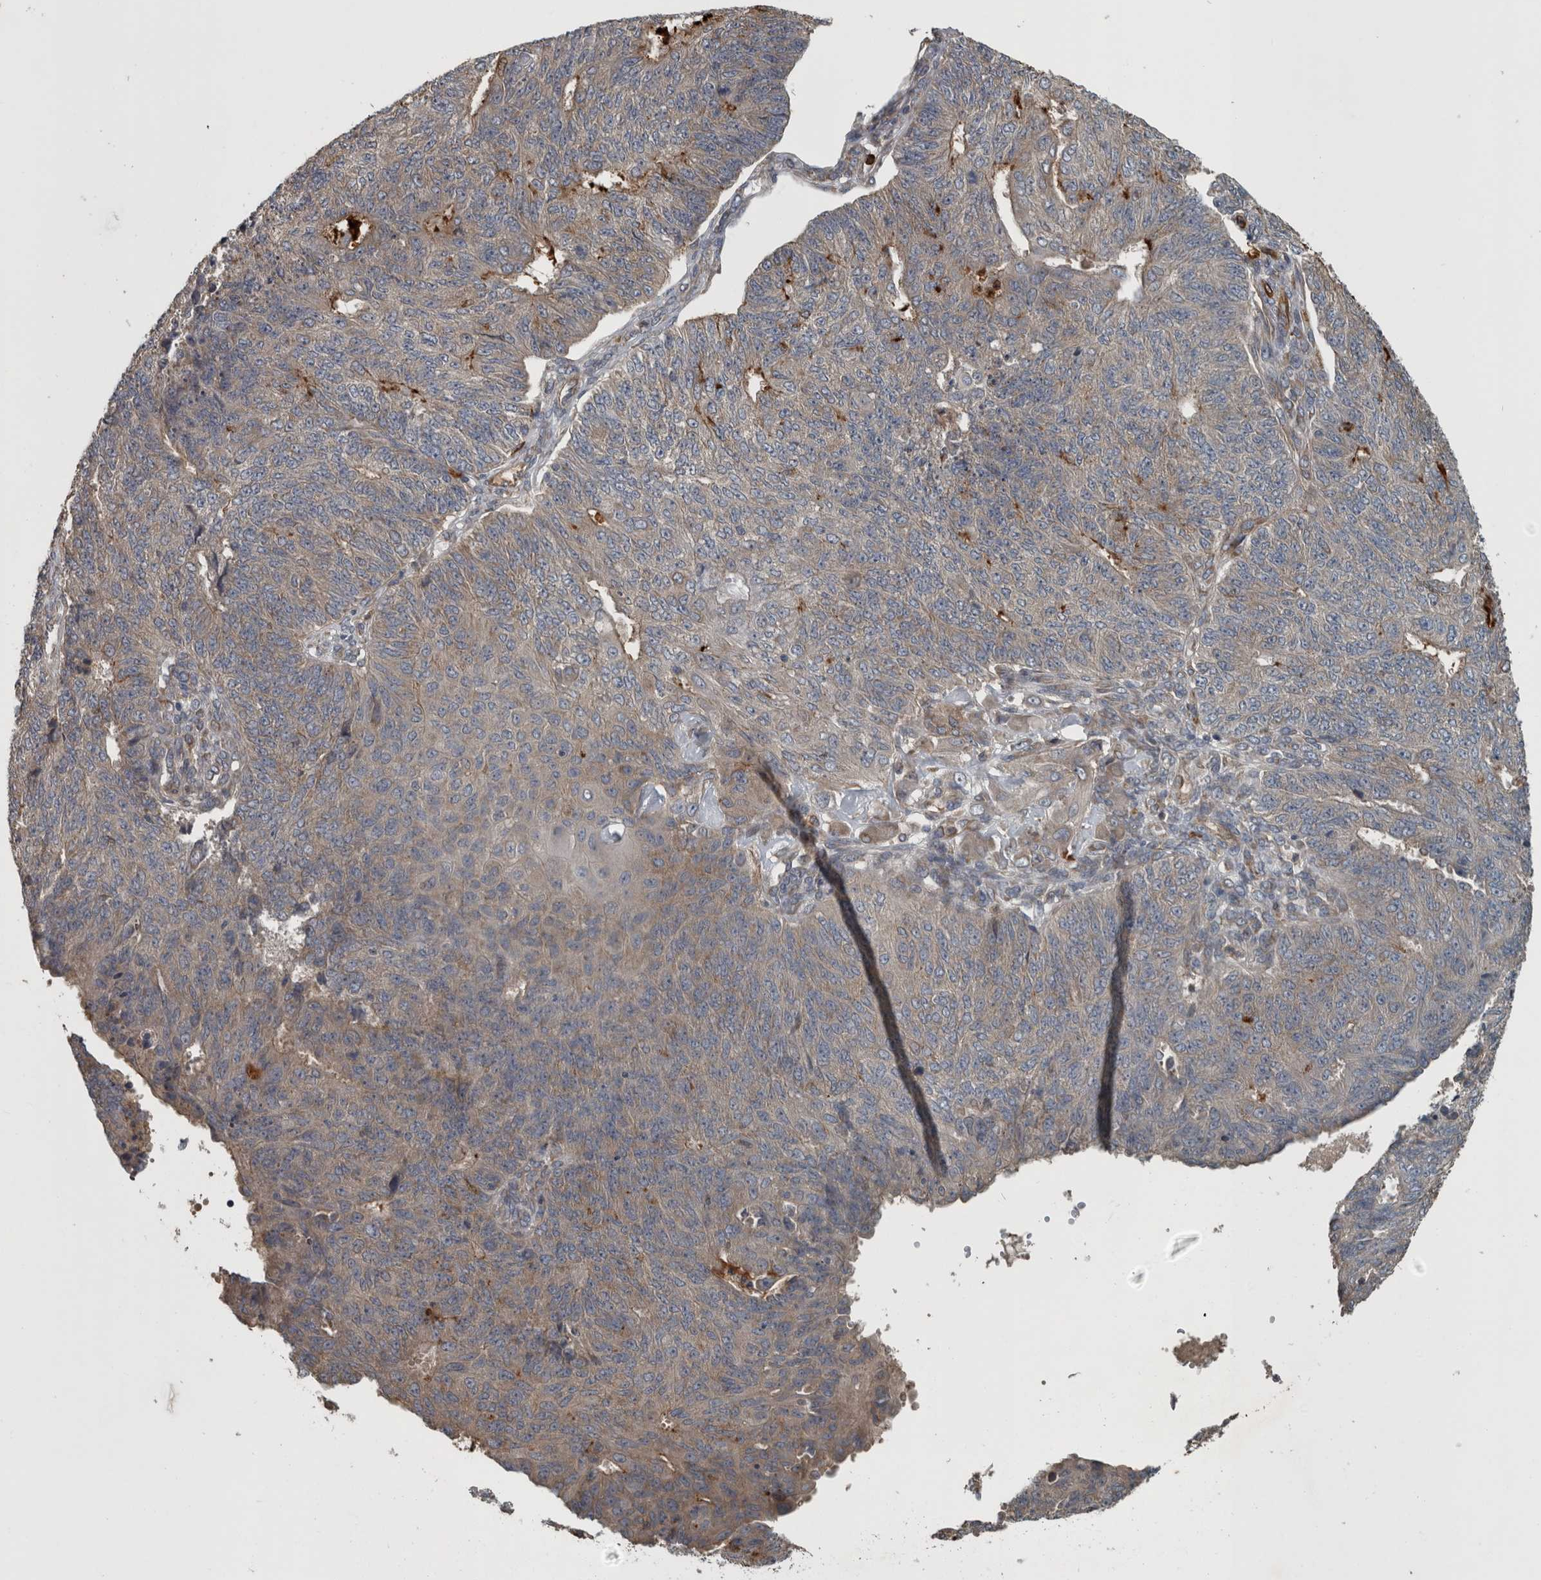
{"staining": {"intensity": "weak", "quantity": "<25%", "location": "cytoplasmic/membranous"}, "tissue": "endometrial cancer", "cell_type": "Tumor cells", "image_type": "cancer", "snomed": [{"axis": "morphology", "description": "Adenocarcinoma, NOS"}, {"axis": "topography", "description": "Endometrium"}], "caption": "Tumor cells show no significant expression in adenocarcinoma (endometrial). (DAB (3,3'-diaminobenzidine) IHC with hematoxylin counter stain).", "gene": "EXOC8", "patient": {"sex": "female", "age": 32}}